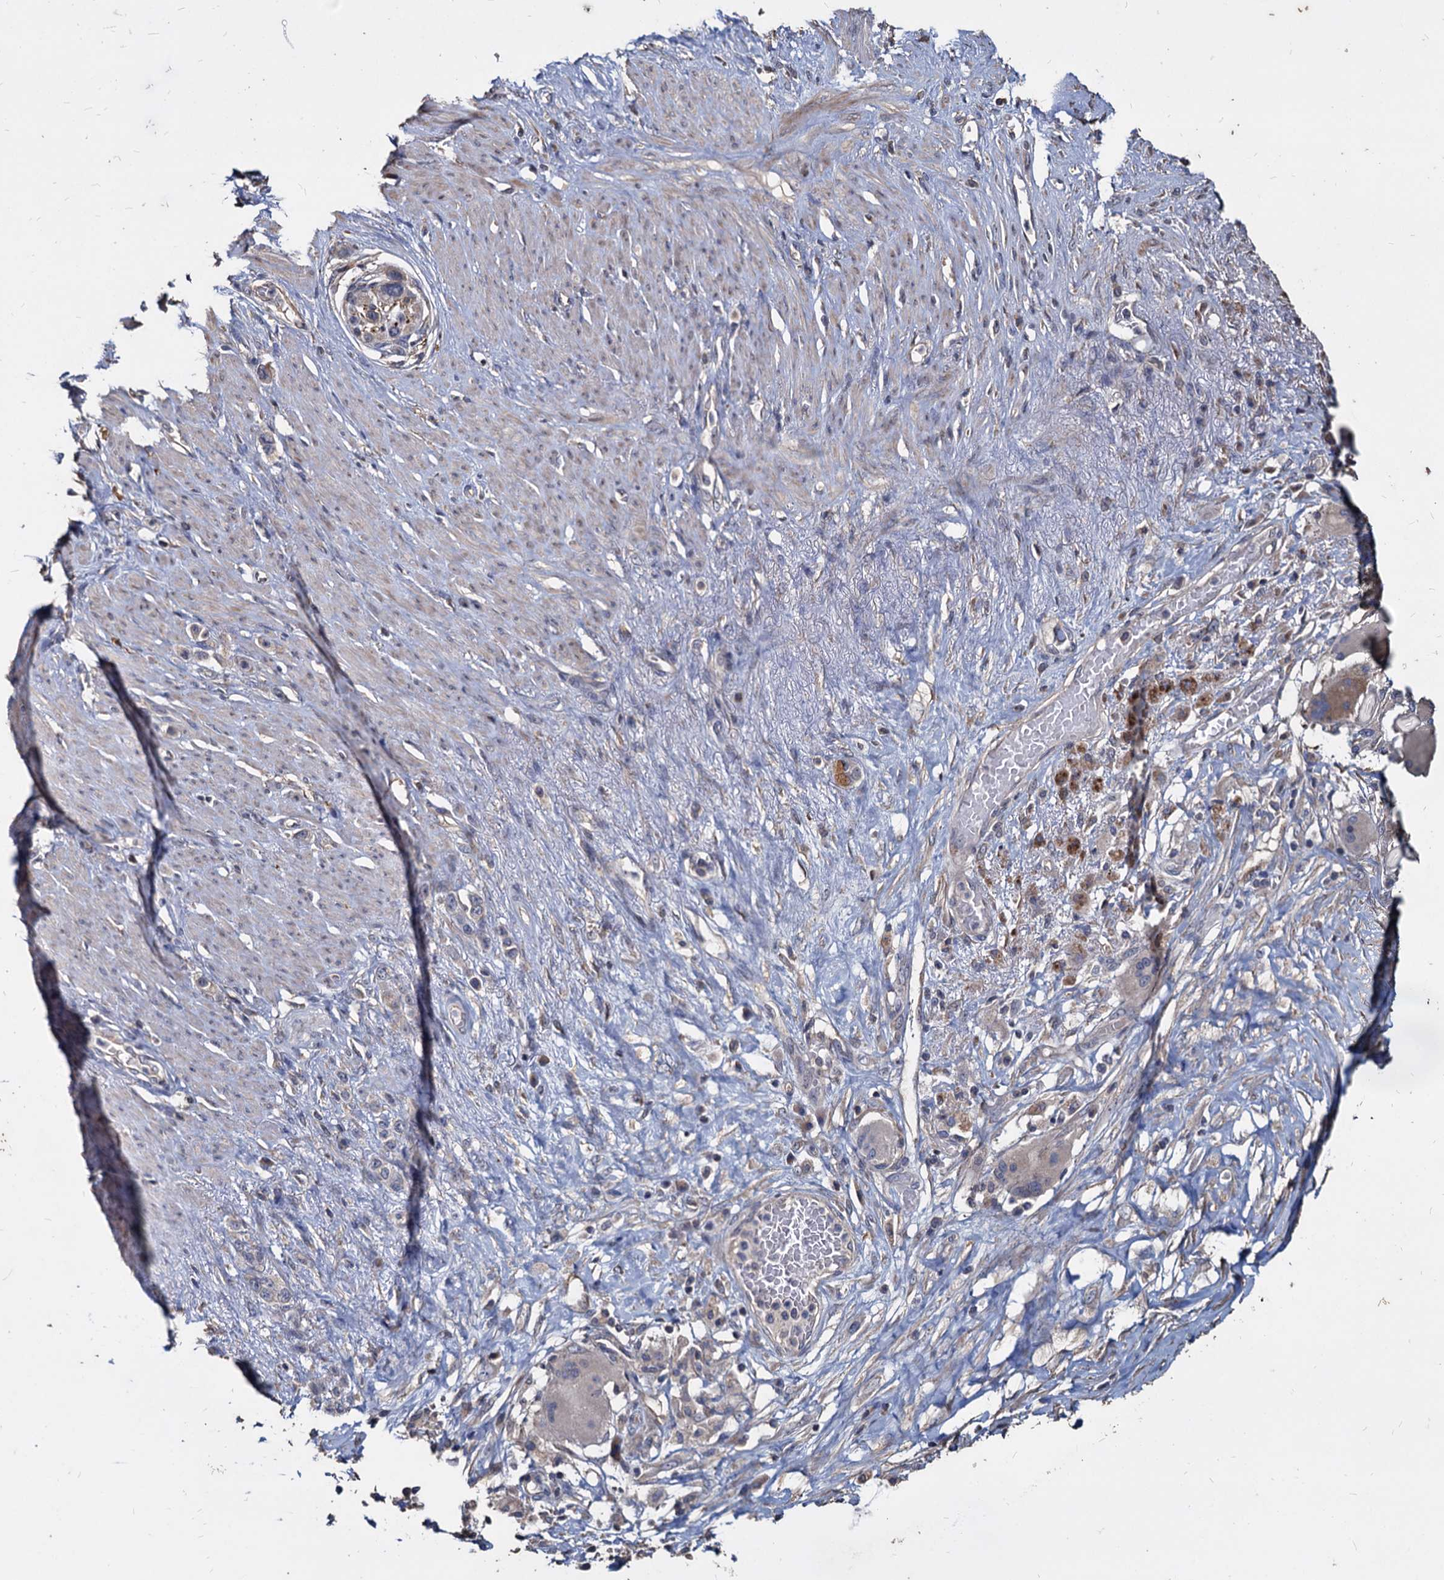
{"staining": {"intensity": "weak", "quantity": "<25%", "location": "cytoplasmic/membranous"}, "tissue": "stomach cancer", "cell_type": "Tumor cells", "image_type": "cancer", "snomed": [{"axis": "morphology", "description": "Adenocarcinoma, NOS"}, {"axis": "morphology", "description": "Adenocarcinoma, High grade"}, {"axis": "topography", "description": "Stomach, upper"}, {"axis": "topography", "description": "Stomach, lower"}], "caption": "IHC micrograph of human stomach adenocarcinoma (high-grade) stained for a protein (brown), which demonstrates no expression in tumor cells. Brightfield microscopy of immunohistochemistry (IHC) stained with DAB (brown) and hematoxylin (blue), captured at high magnification.", "gene": "DEPDC4", "patient": {"sex": "female", "age": 65}}